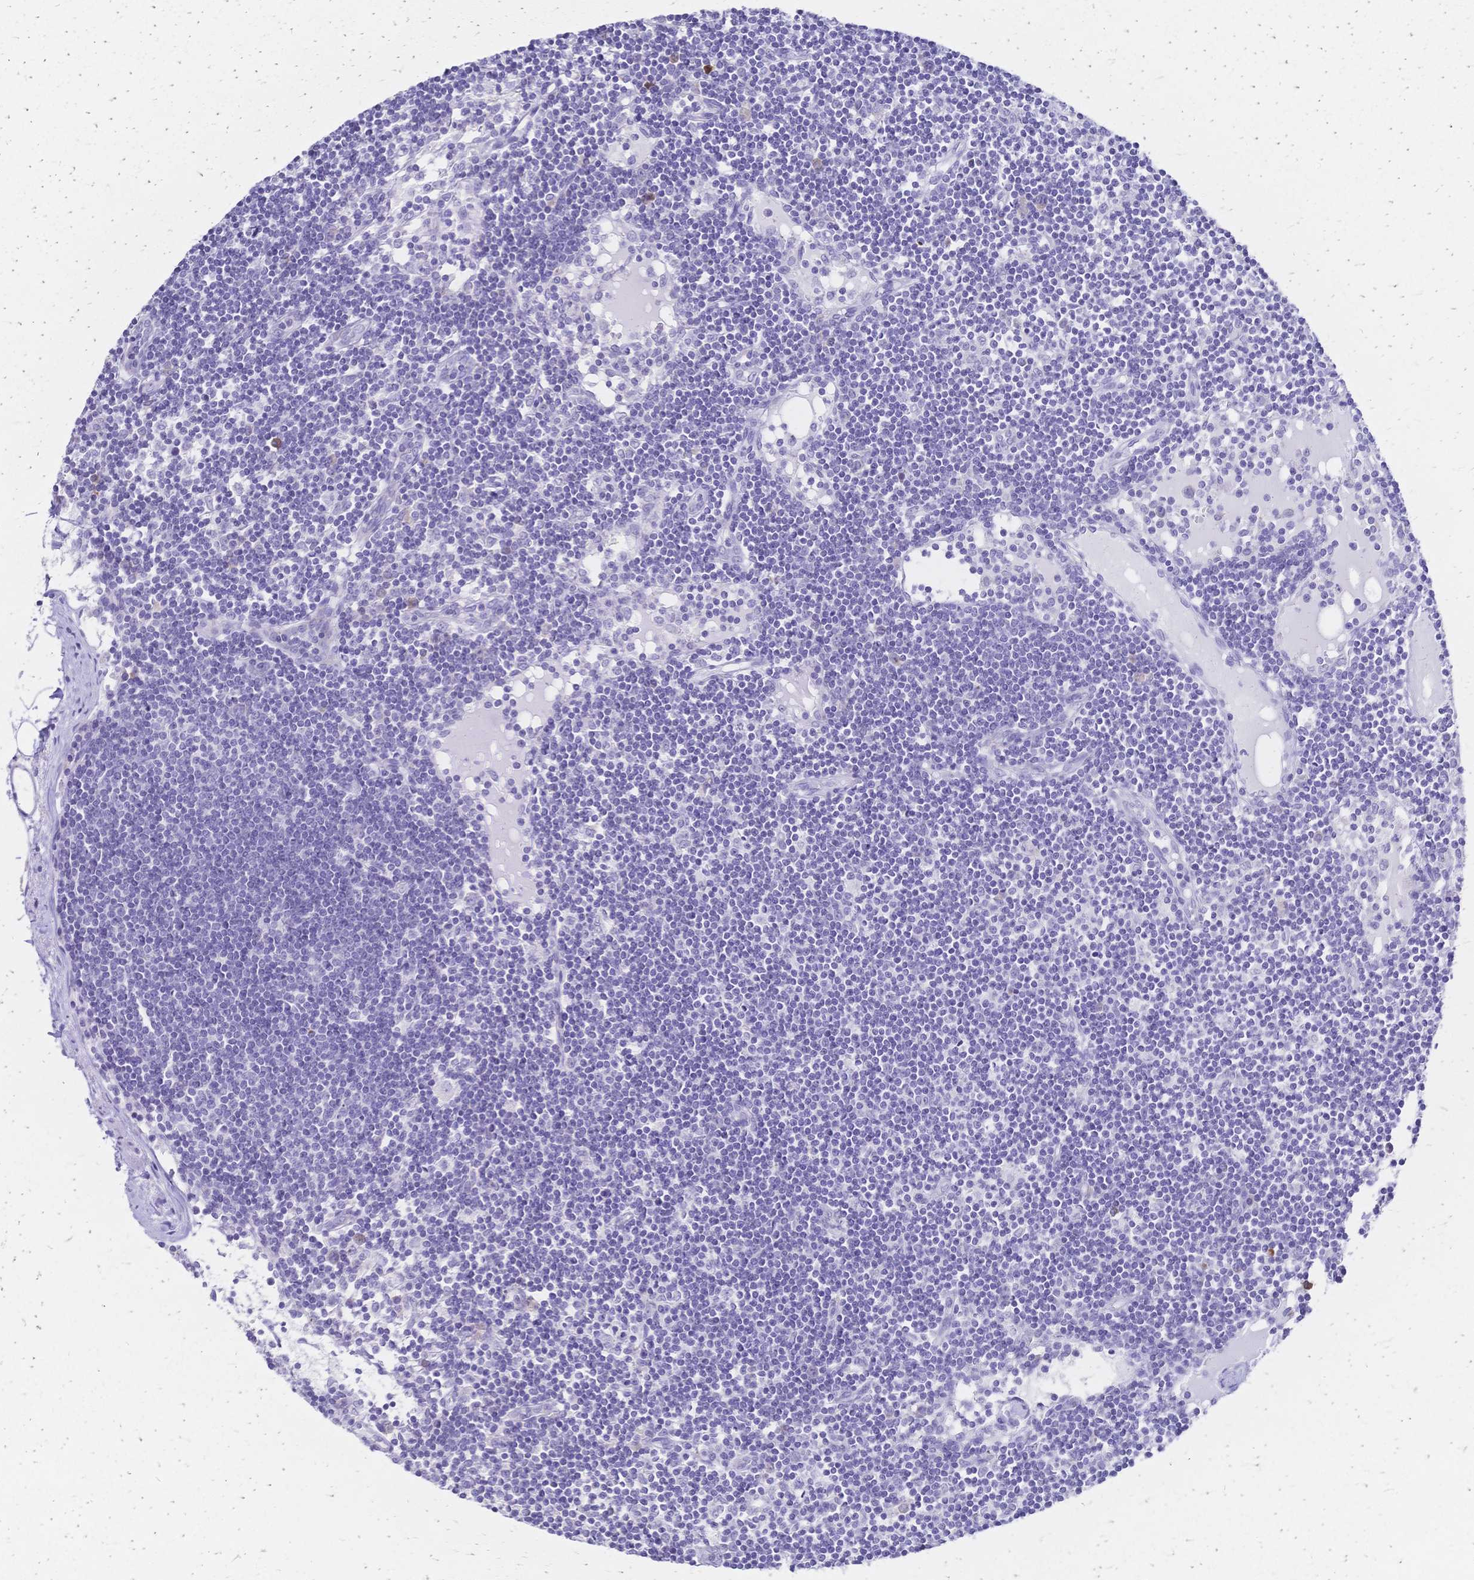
{"staining": {"intensity": "negative", "quantity": "none", "location": "none"}, "tissue": "lymph node", "cell_type": "Germinal center cells", "image_type": "normal", "snomed": [{"axis": "morphology", "description": "Normal tissue, NOS"}, {"axis": "topography", "description": "Lymph node"}], "caption": "Histopathology image shows no significant protein staining in germinal center cells of unremarkable lymph node. Brightfield microscopy of IHC stained with DAB (3,3'-diaminobenzidine) (brown) and hematoxylin (blue), captured at high magnification.", "gene": "GRB7", "patient": {"sex": "female", "age": 65}}